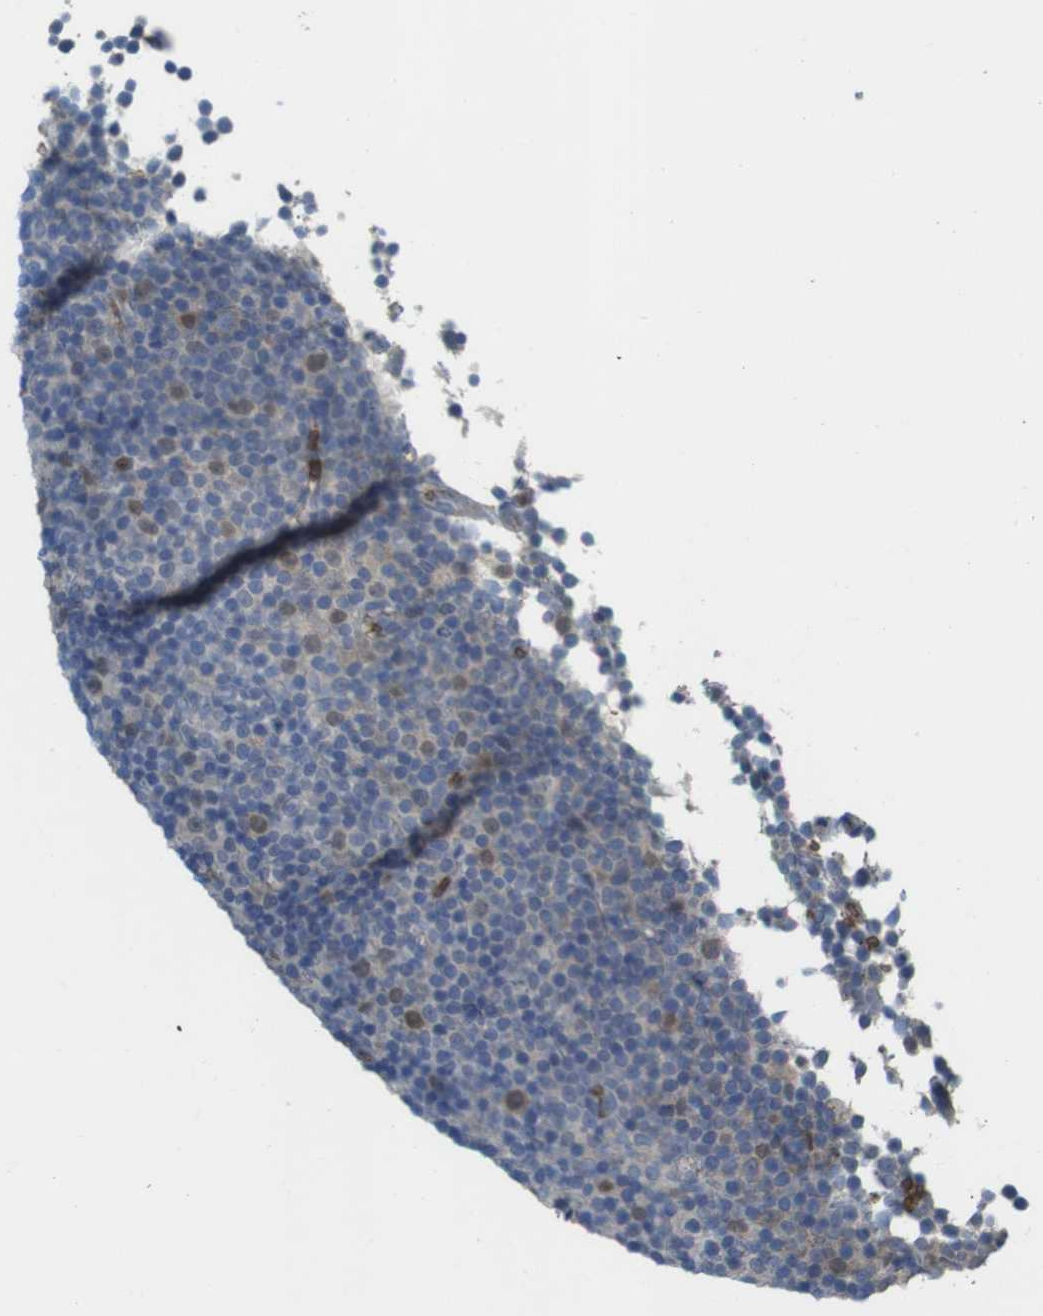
{"staining": {"intensity": "weak", "quantity": "25%-75%", "location": "cytoplasmic/membranous,nuclear"}, "tissue": "lymphoma", "cell_type": "Tumor cells", "image_type": "cancer", "snomed": [{"axis": "morphology", "description": "Malignant lymphoma, non-Hodgkin's type, Low grade"}, {"axis": "topography", "description": "Lymph node"}], "caption": "Immunohistochemical staining of human low-grade malignant lymphoma, non-Hodgkin's type displays low levels of weak cytoplasmic/membranous and nuclear expression in approximately 25%-75% of tumor cells.", "gene": "GYPA", "patient": {"sex": "female", "age": 67}}